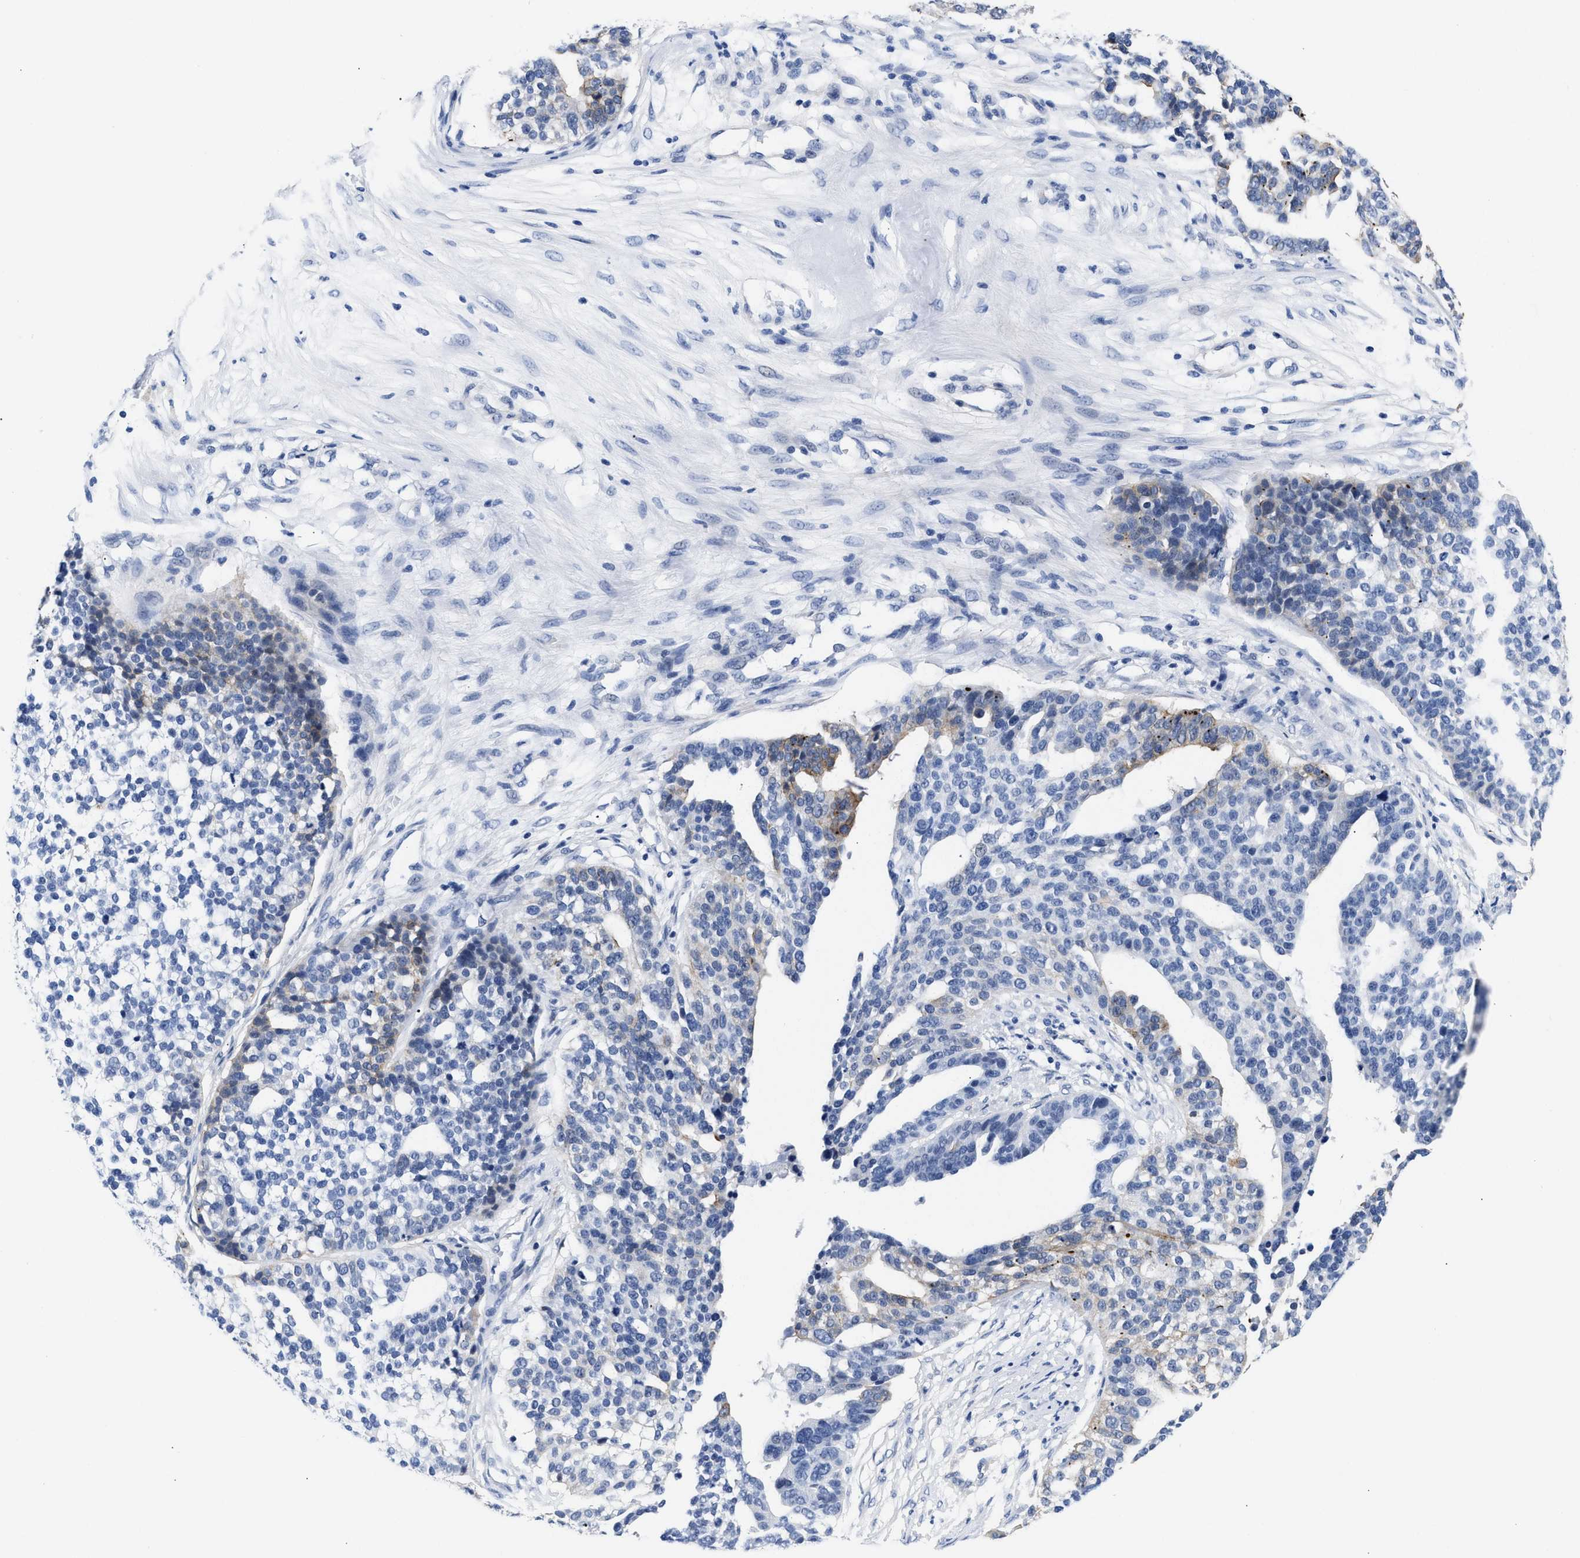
{"staining": {"intensity": "weak", "quantity": "<25%", "location": "cytoplasmic/membranous"}, "tissue": "ovarian cancer", "cell_type": "Tumor cells", "image_type": "cancer", "snomed": [{"axis": "morphology", "description": "Cystadenocarcinoma, serous, NOS"}, {"axis": "topography", "description": "Ovary"}], "caption": "The immunohistochemistry image has no significant positivity in tumor cells of ovarian cancer (serous cystadenocarcinoma) tissue. (DAB immunohistochemistry, high magnification).", "gene": "TRIM29", "patient": {"sex": "female", "age": 59}}